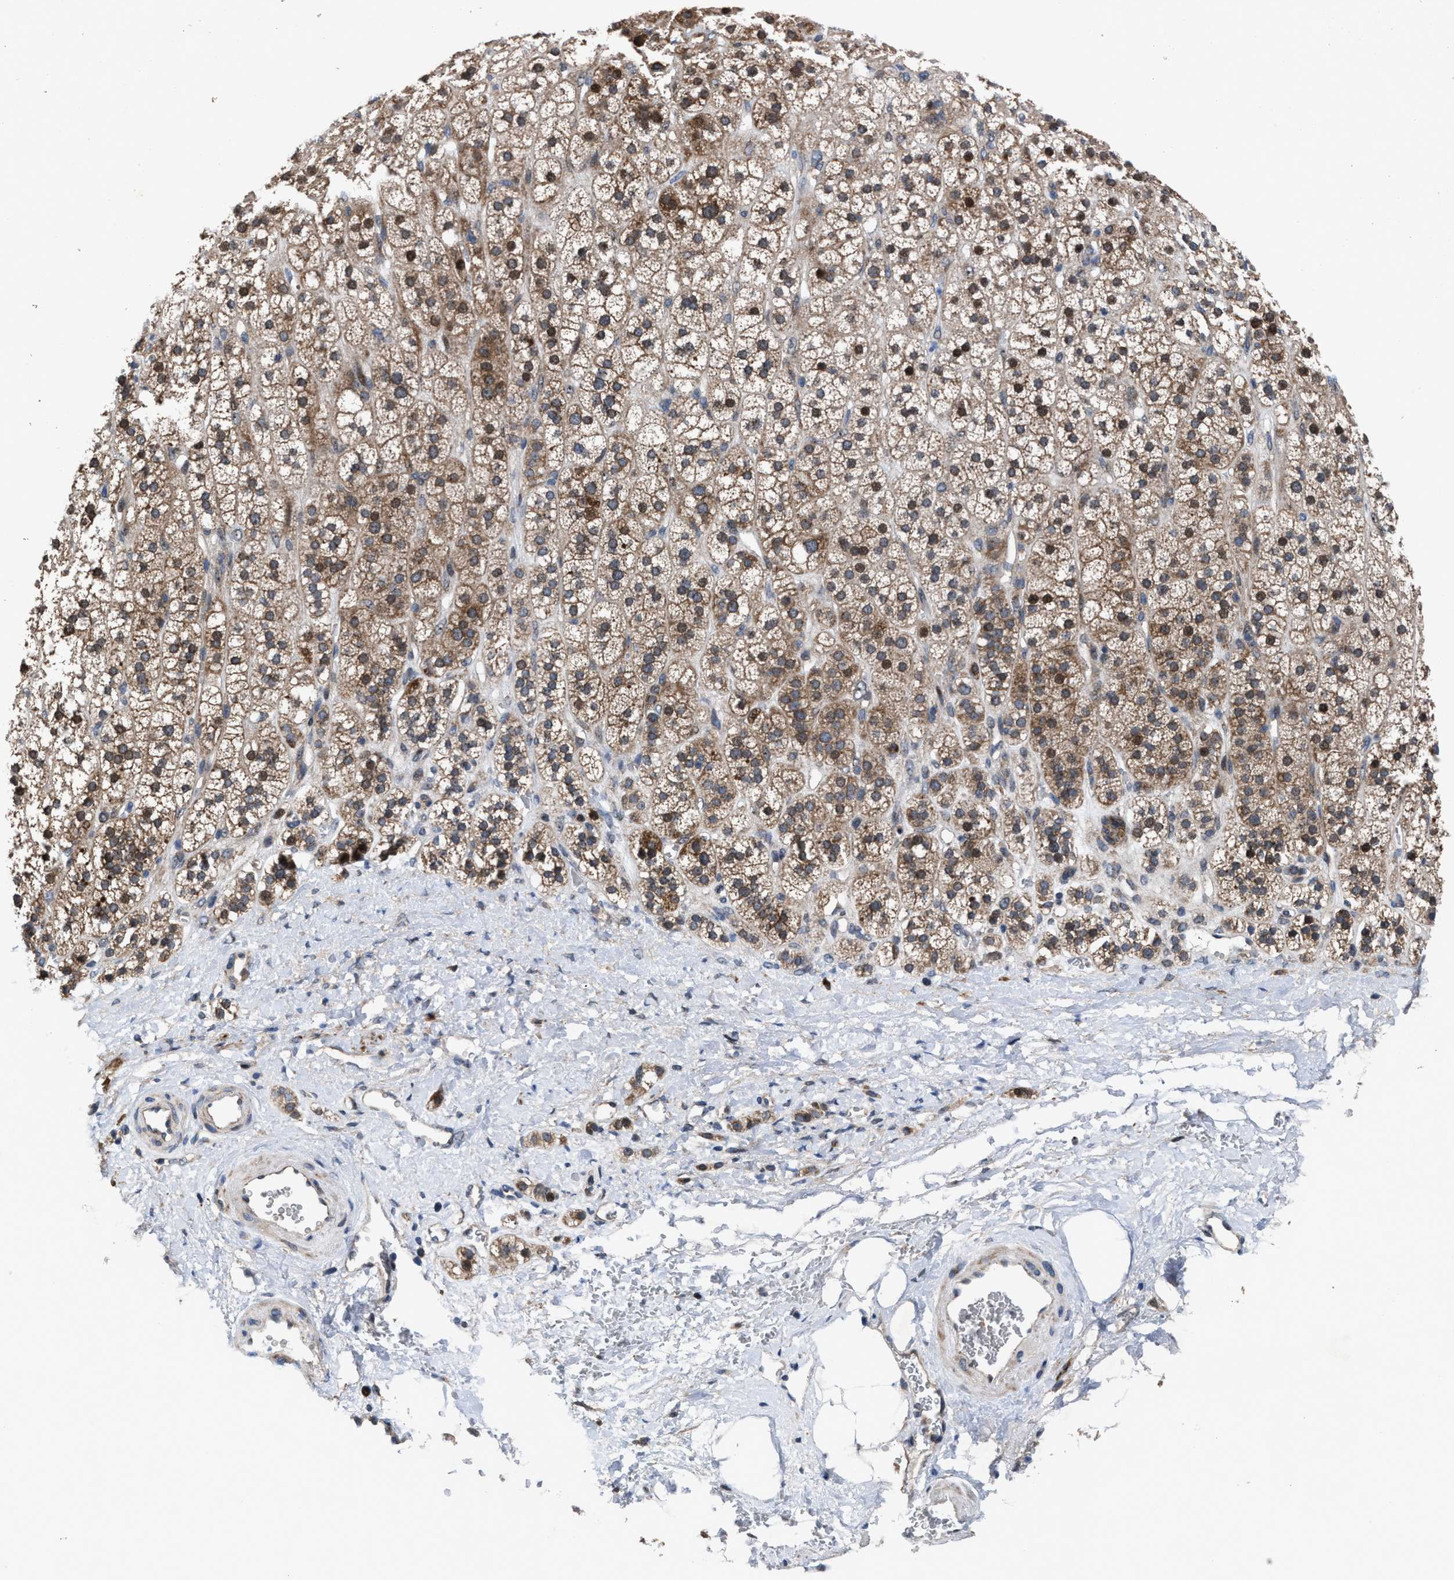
{"staining": {"intensity": "strong", "quantity": ">75%", "location": "cytoplasmic/membranous,nuclear"}, "tissue": "adrenal gland", "cell_type": "Glandular cells", "image_type": "normal", "snomed": [{"axis": "morphology", "description": "Normal tissue, NOS"}, {"axis": "topography", "description": "Adrenal gland"}], "caption": "This is a micrograph of immunohistochemistry staining of unremarkable adrenal gland, which shows strong positivity in the cytoplasmic/membranous,nuclear of glandular cells.", "gene": "HAUS6", "patient": {"sex": "male", "age": 56}}